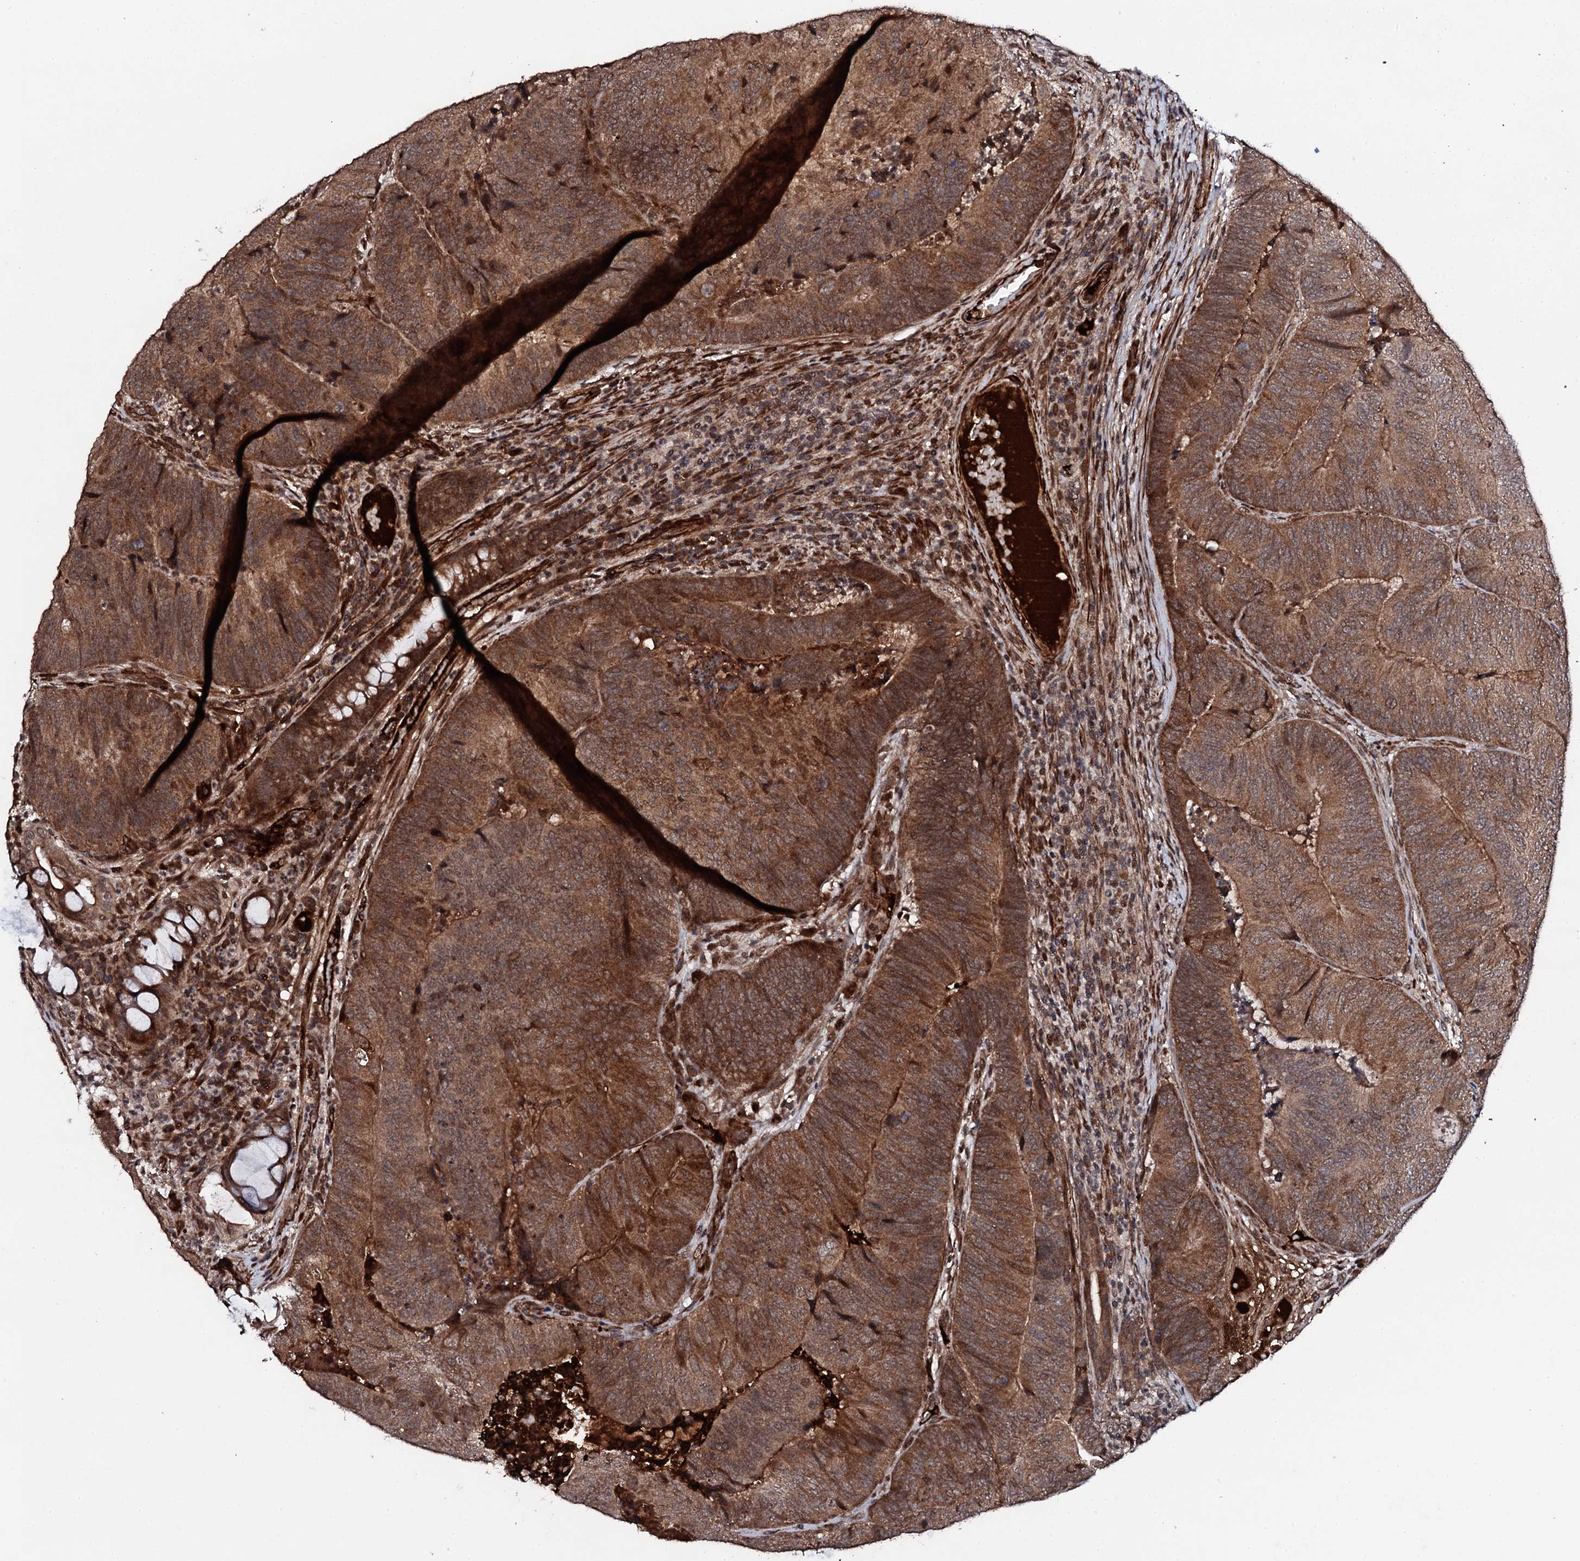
{"staining": {"intensity": "moderate", "quantity": ">75%", "location": "cytoplasmic/membranous,nuclear"}, "tissue": "colorectal cancer", "cell_type": "Tumor cells", "image_type": "cancer", "snomed": [{"axis": "morphology", "description": "Adenocarcinoma, NOS"}, {"axis": "topography", "description": "Colon"}], "caption": "Colorectal cancer (adenocarcinoma) stained with a brown dye reveals moderate cytoplasmic/membranous and nuclear positive staining in about >75% of tumor cells.", "gene": "FAM111A", "patient": {"sex": "female", "age": 67}}